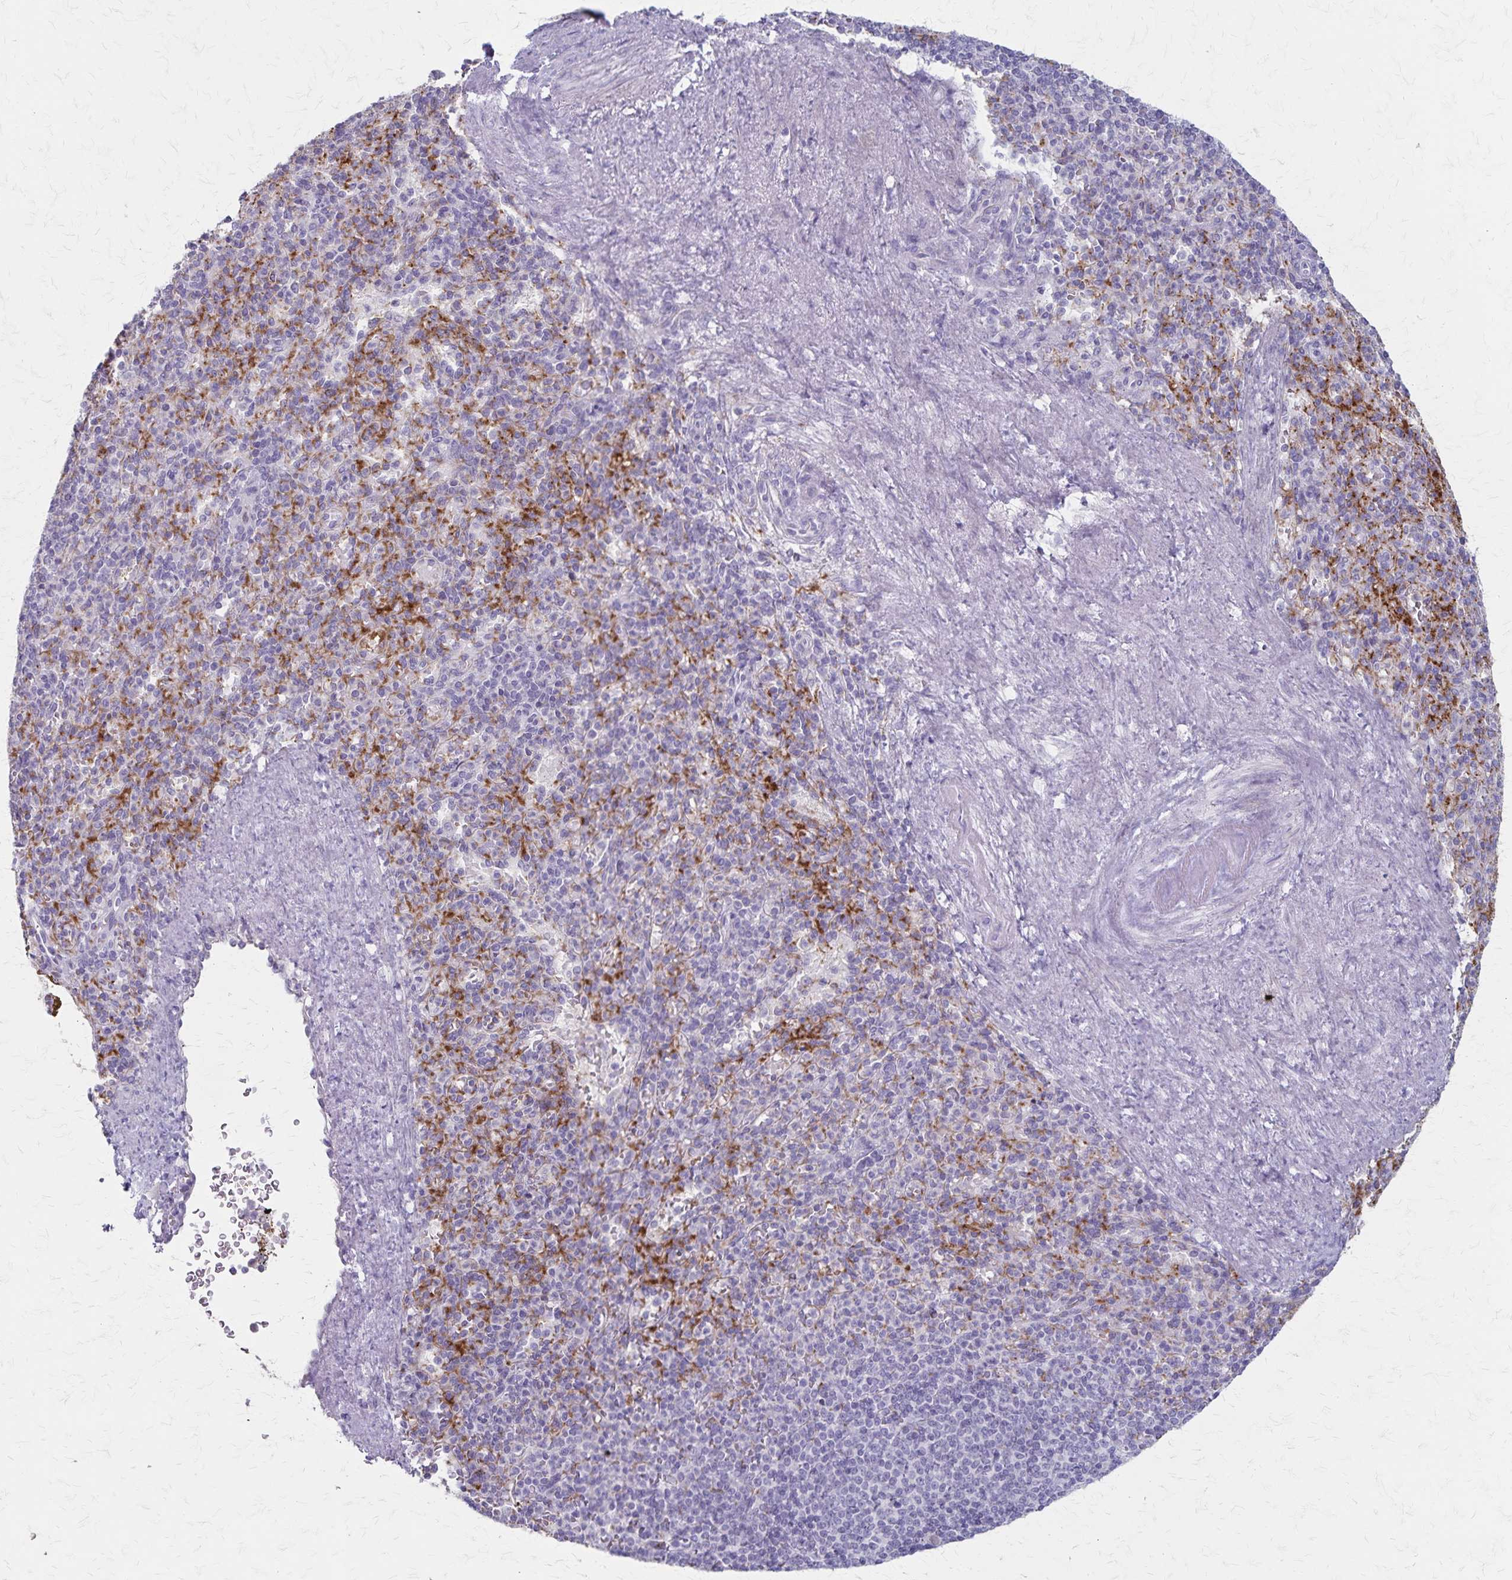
{"staining": {"intensity": "moderate", "quantity": "<25%", "location": "cytoplasmic/membranous"}, "tissue": "spleen", "cell_type": "Cells in red pulp", "image_type": "normal", "snomed": [{"axis": "morphology", "description": "Normal tissue, NOS"}, {"axis": "topography", "description": "Spleen"}], "caption": "Immunohistochemistry (DAB (3,3'-diaminobenzidine)) staining of benign human spleen demonstrates moderate cytoplasmic/membranous protein positivity in approximately <25% of cells in red pulp.", "gene": "RASL10B", "patient": {"sex": "female", "age": 74}}